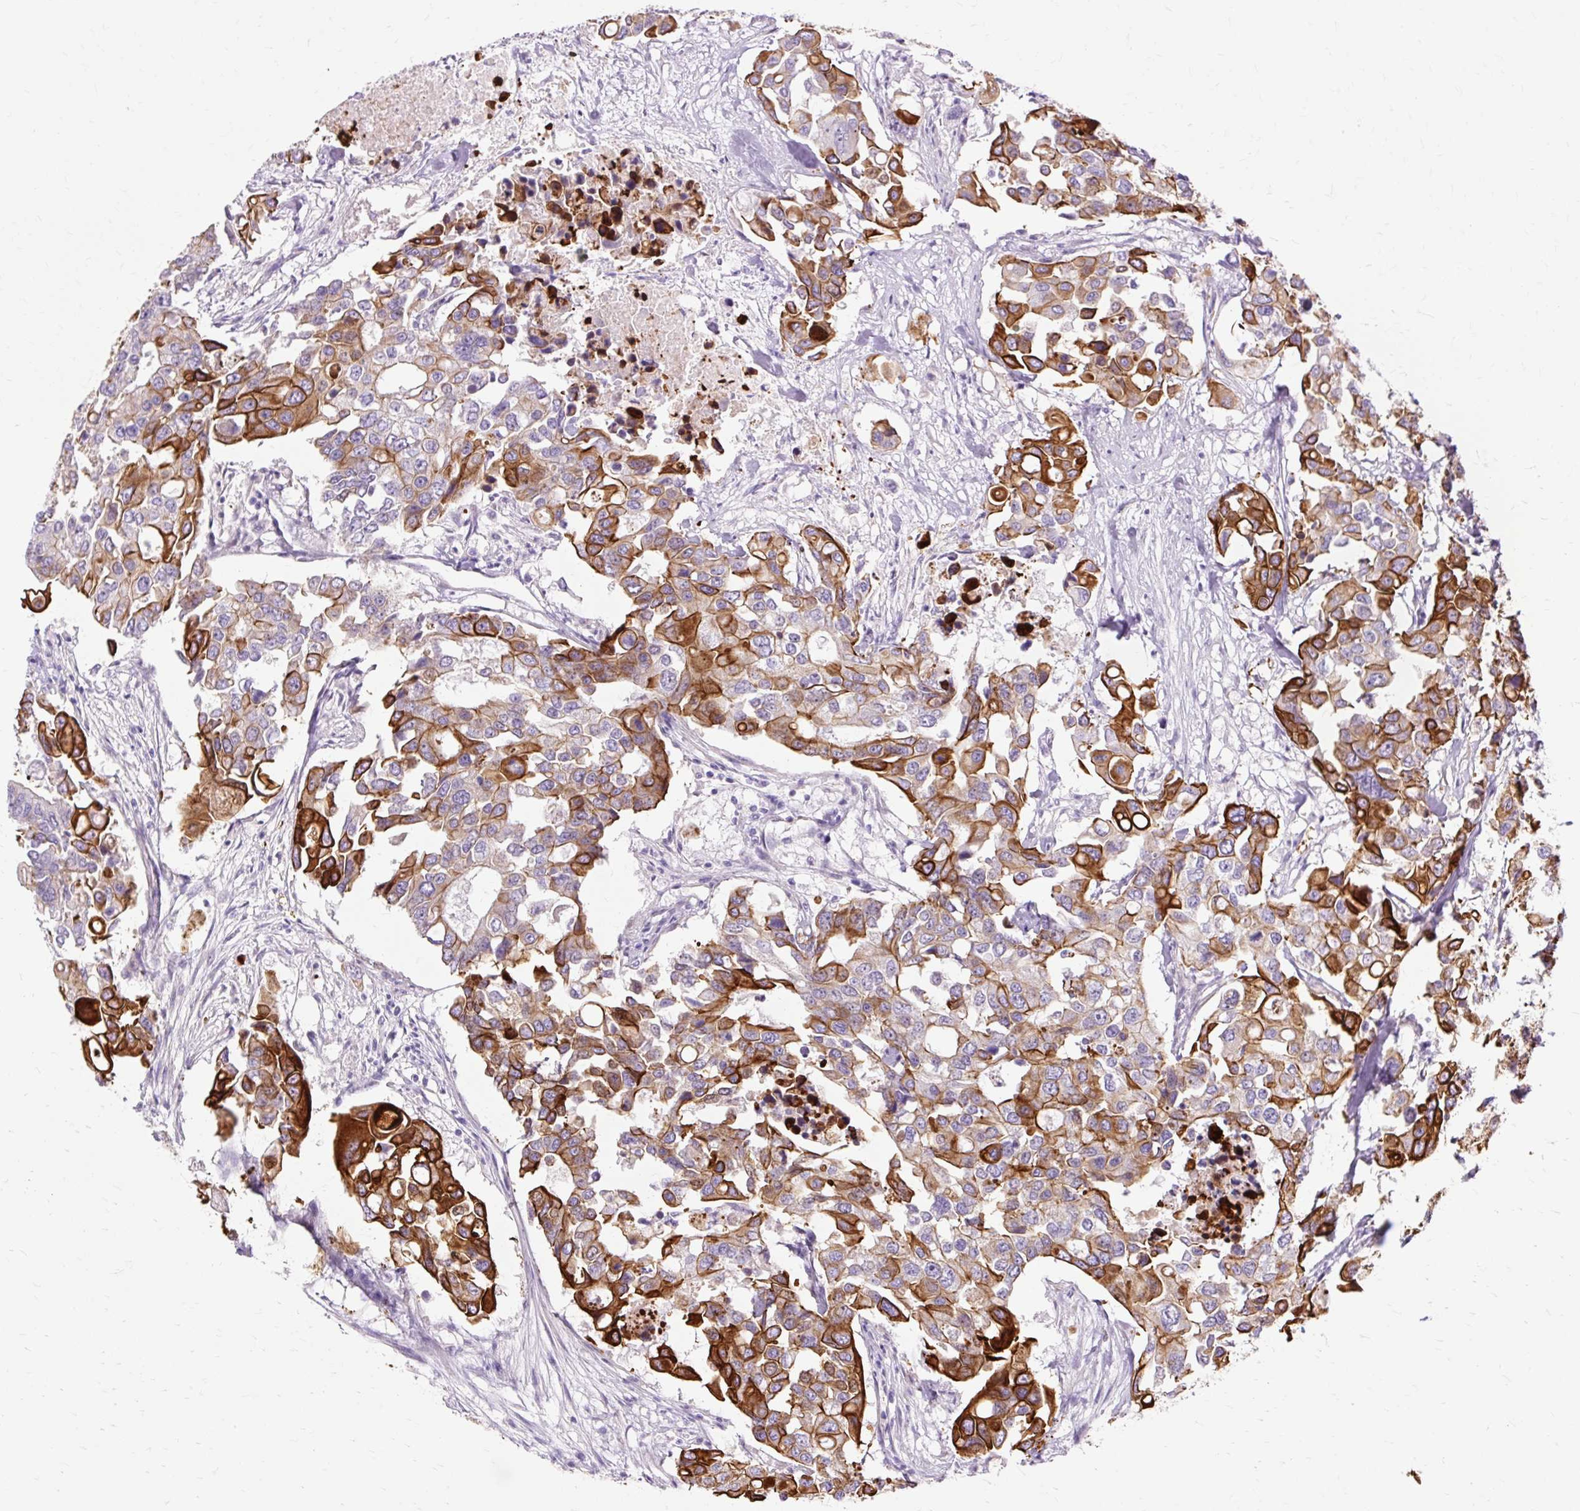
{"staining": {"intensity": "strong", "quantity": "25%-75%", "location": "cytoplasmic/membranous"}, "tissue": "colorectal cancer", "cell_type": "Tumor cells", "image_type": "cancer", "snomed": [{"axis": "morphology", "description": "Adenocarcinoma, NOS"}, {"axis": "topography", "description": "Colon"}], "caption": "IHC histopathology image of colorectal cancer stained for a protein (brown), which exhibits high levels of strong cytoplasmic/membranous expression in approximately 25%-75% of tumor cells.", "gene": "DCTN4", "patient": {"sex": "male", "age": 77}}